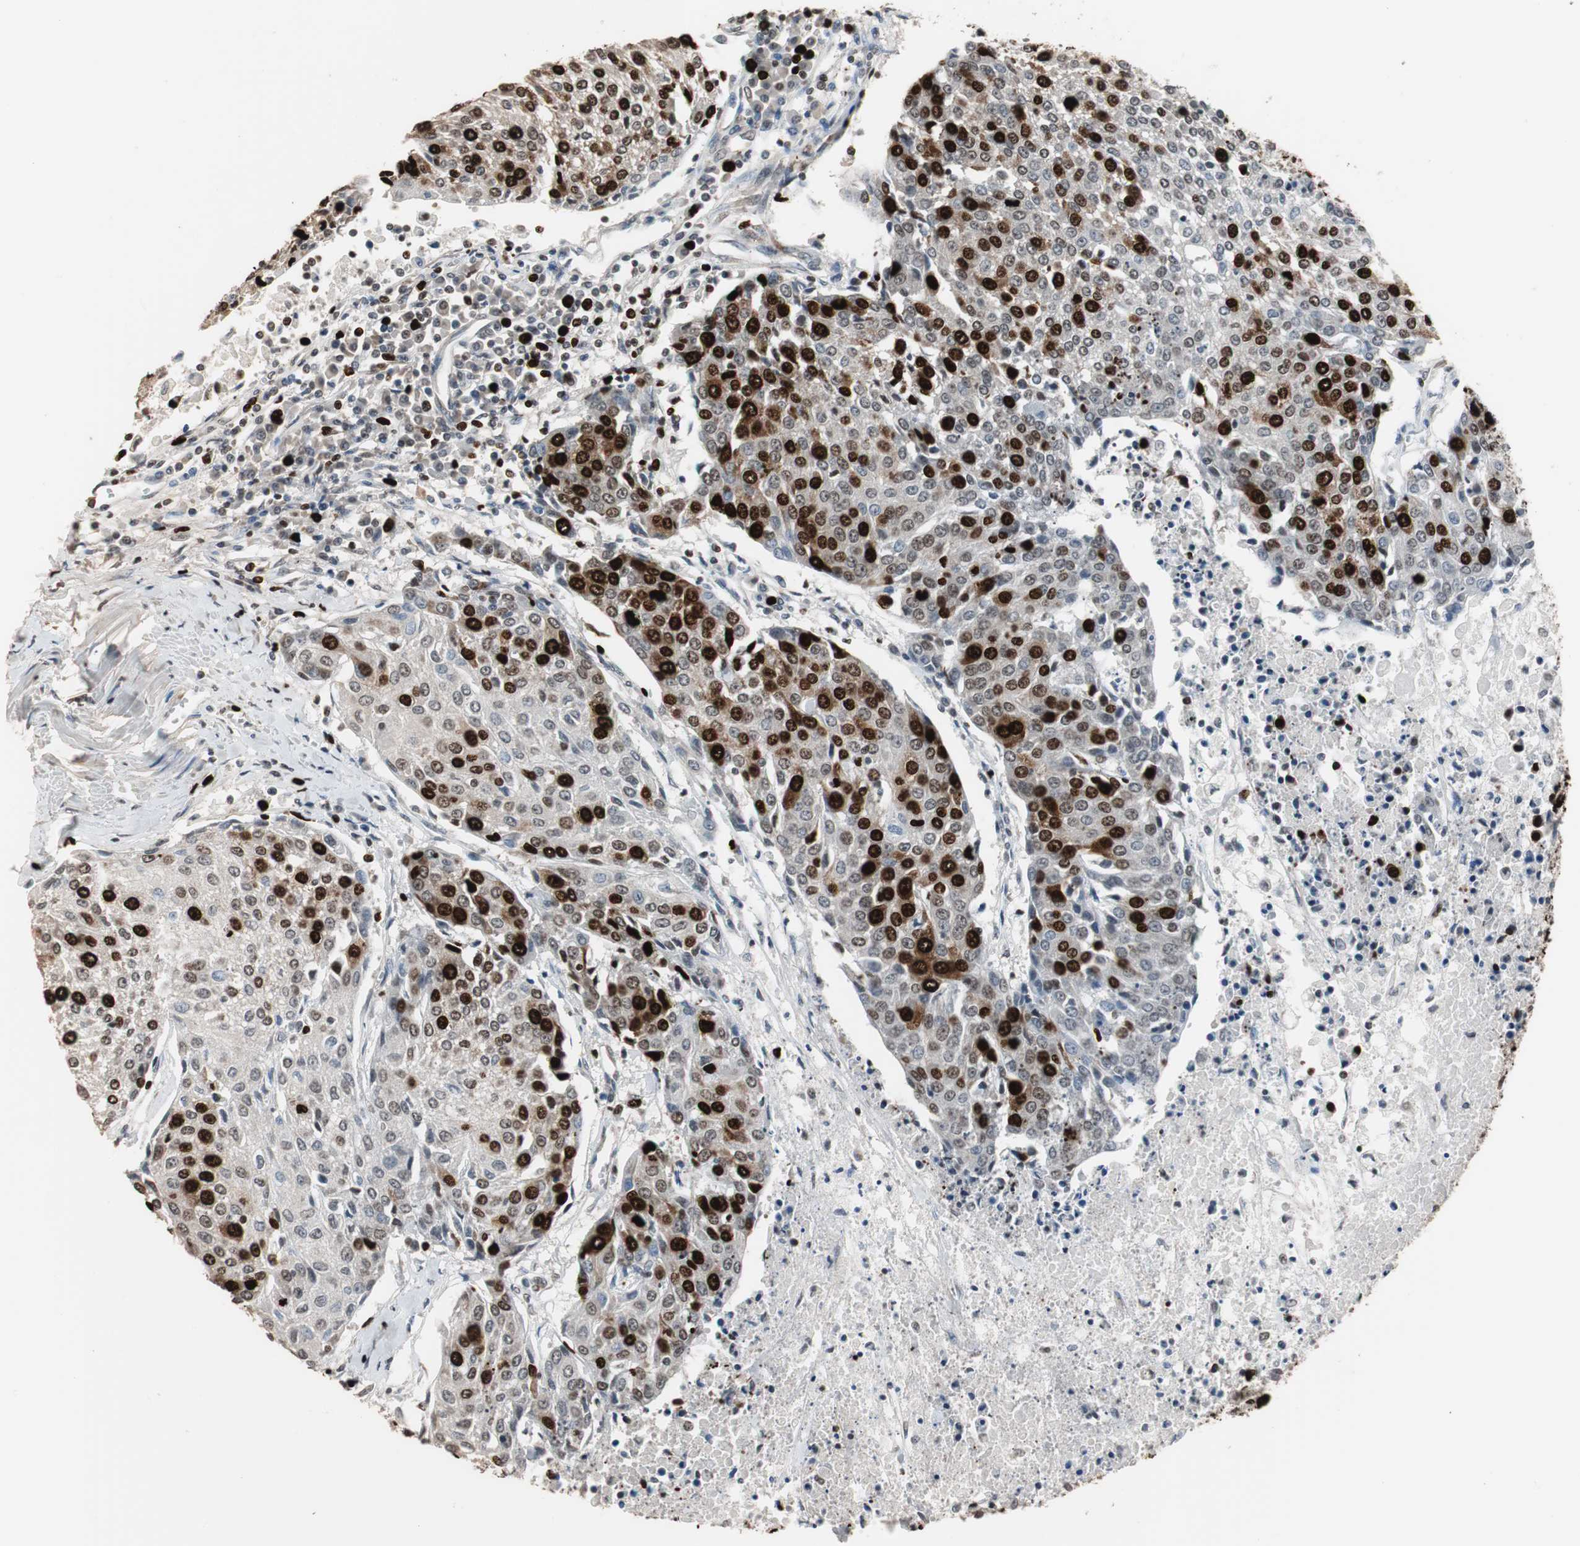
{"staining": {"intensity": "strong", "quantity": "25%-75%", "location": "nuclear"}, "tissue": "urothelial cancer", "cell_type": "Tumor cells", "image_type": "cancer", "snomed": [{"axis": "morphology", "description": "Urothelial carcinoma, High grade"}, {"axis": "topography", "description": "Urinary bladder"}], "caption": "Protein staining of high-grade urothelial carcinoma tissue shows strong nuclear positivity in approximately 25%-75% of tumor cells. The staining was performed using DAB (3,3'-diaminobenzidine), with brown indicating positive protein expression. Nuclei are stained blue with hematoxylin.", "gene": "TOP2A", "patient": {"sex": "female", "age": 85}}